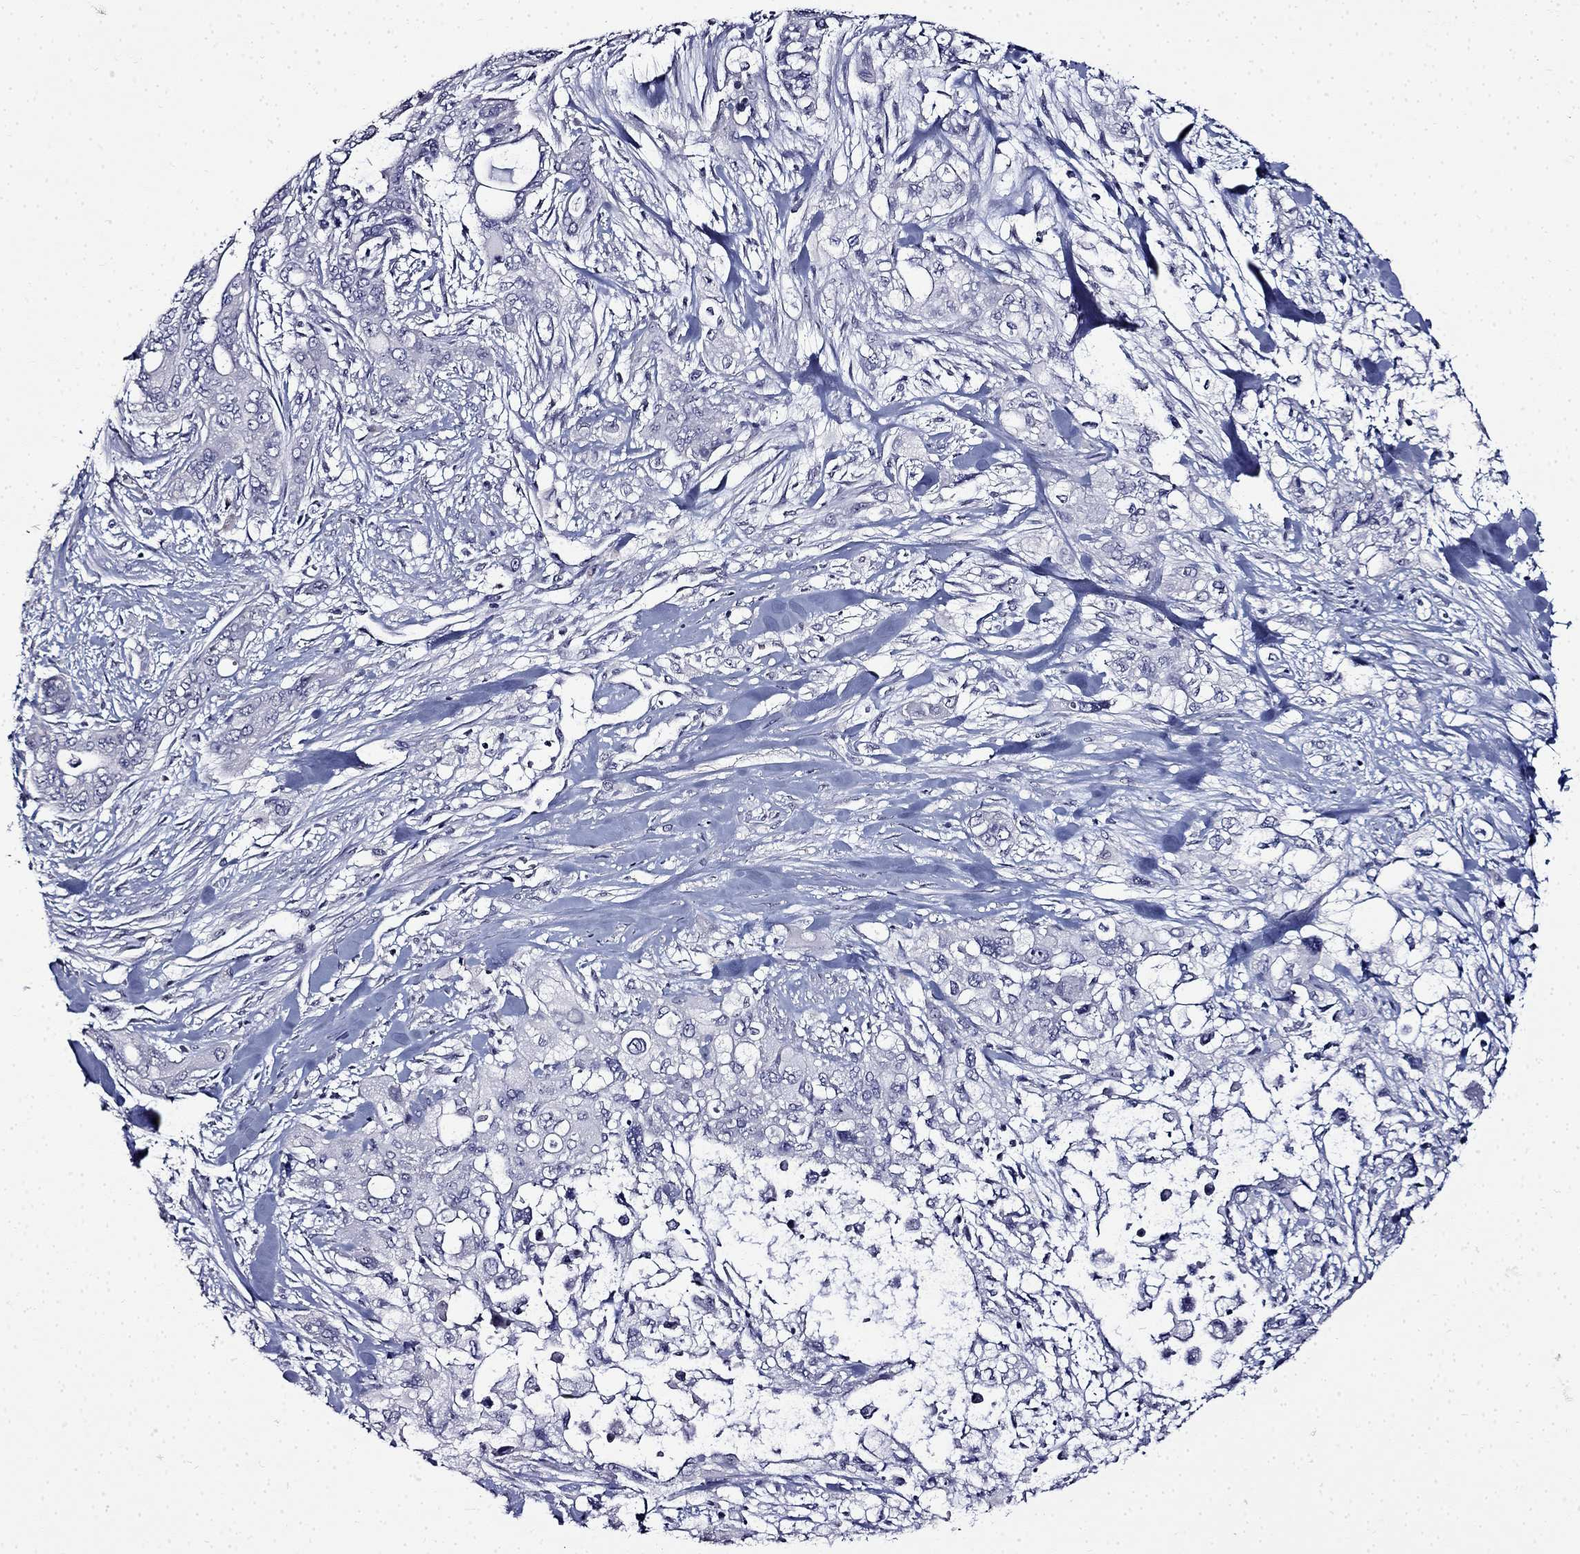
{"staining": {"intensity": "negative", "quantity": "none", "location": "none"}, "tissue": "pancreatic cancer", "cell_type": "Tumor cells", "image_type": "cancer", "snomed": [{"axis": "morphology", "description": "Adenocarcinoma, NOS"}, {"axis": "topography", "description": "Pancreas"}], "caption": "Human pancreatic cancer stained for a protein using immunohistochemistry demonstrates no staining in tumor cells.", "gene": "TMEM266", "patient": {"sex": "male", "age": 47}}